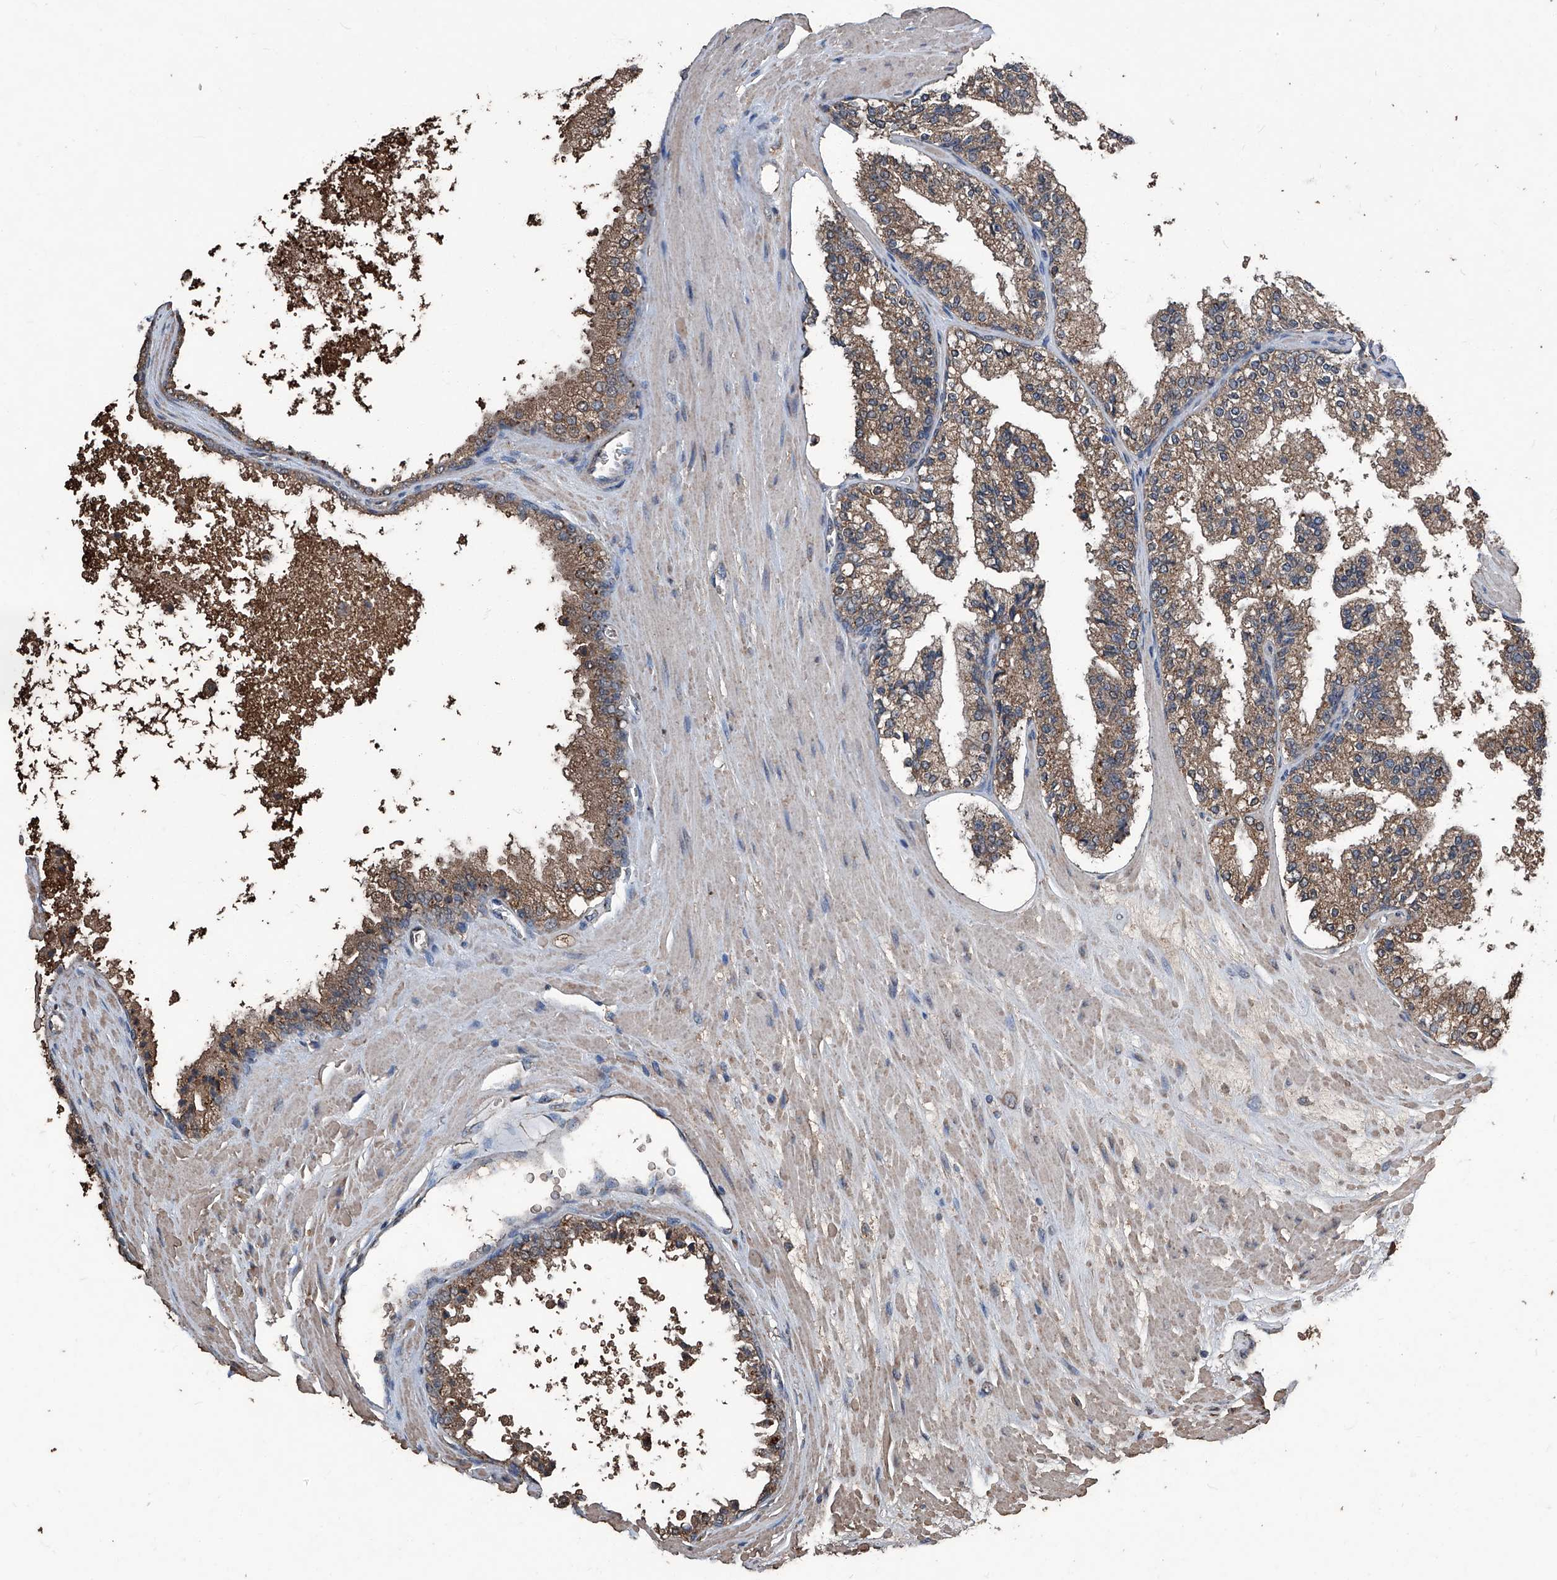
{"staining": {"intensity": "moderate", "quantity": ">75%", "location": "cytoplasmic/membranous"}, "tissue": "prostate cancer", "cell_type": "Tumor cells", "image_type": "cancer", "snomed": [{"axis": "morphology", "description": "Adenocarcinoma, High grade"}, {"axis": "topography", "description": "Prostate"}], "caption": "Brown immunohistochemical staining in human prostate cancer (high-grade adenocarcinoma) exhibits moderate cytoplasmic/membranous positivity in approximately >75% of tumor cells. (brown staining indicates protein expression, while blue staining denotes nuclei).", "gene": "STARD7", "patient": {"sex": "male", "age": 65}}